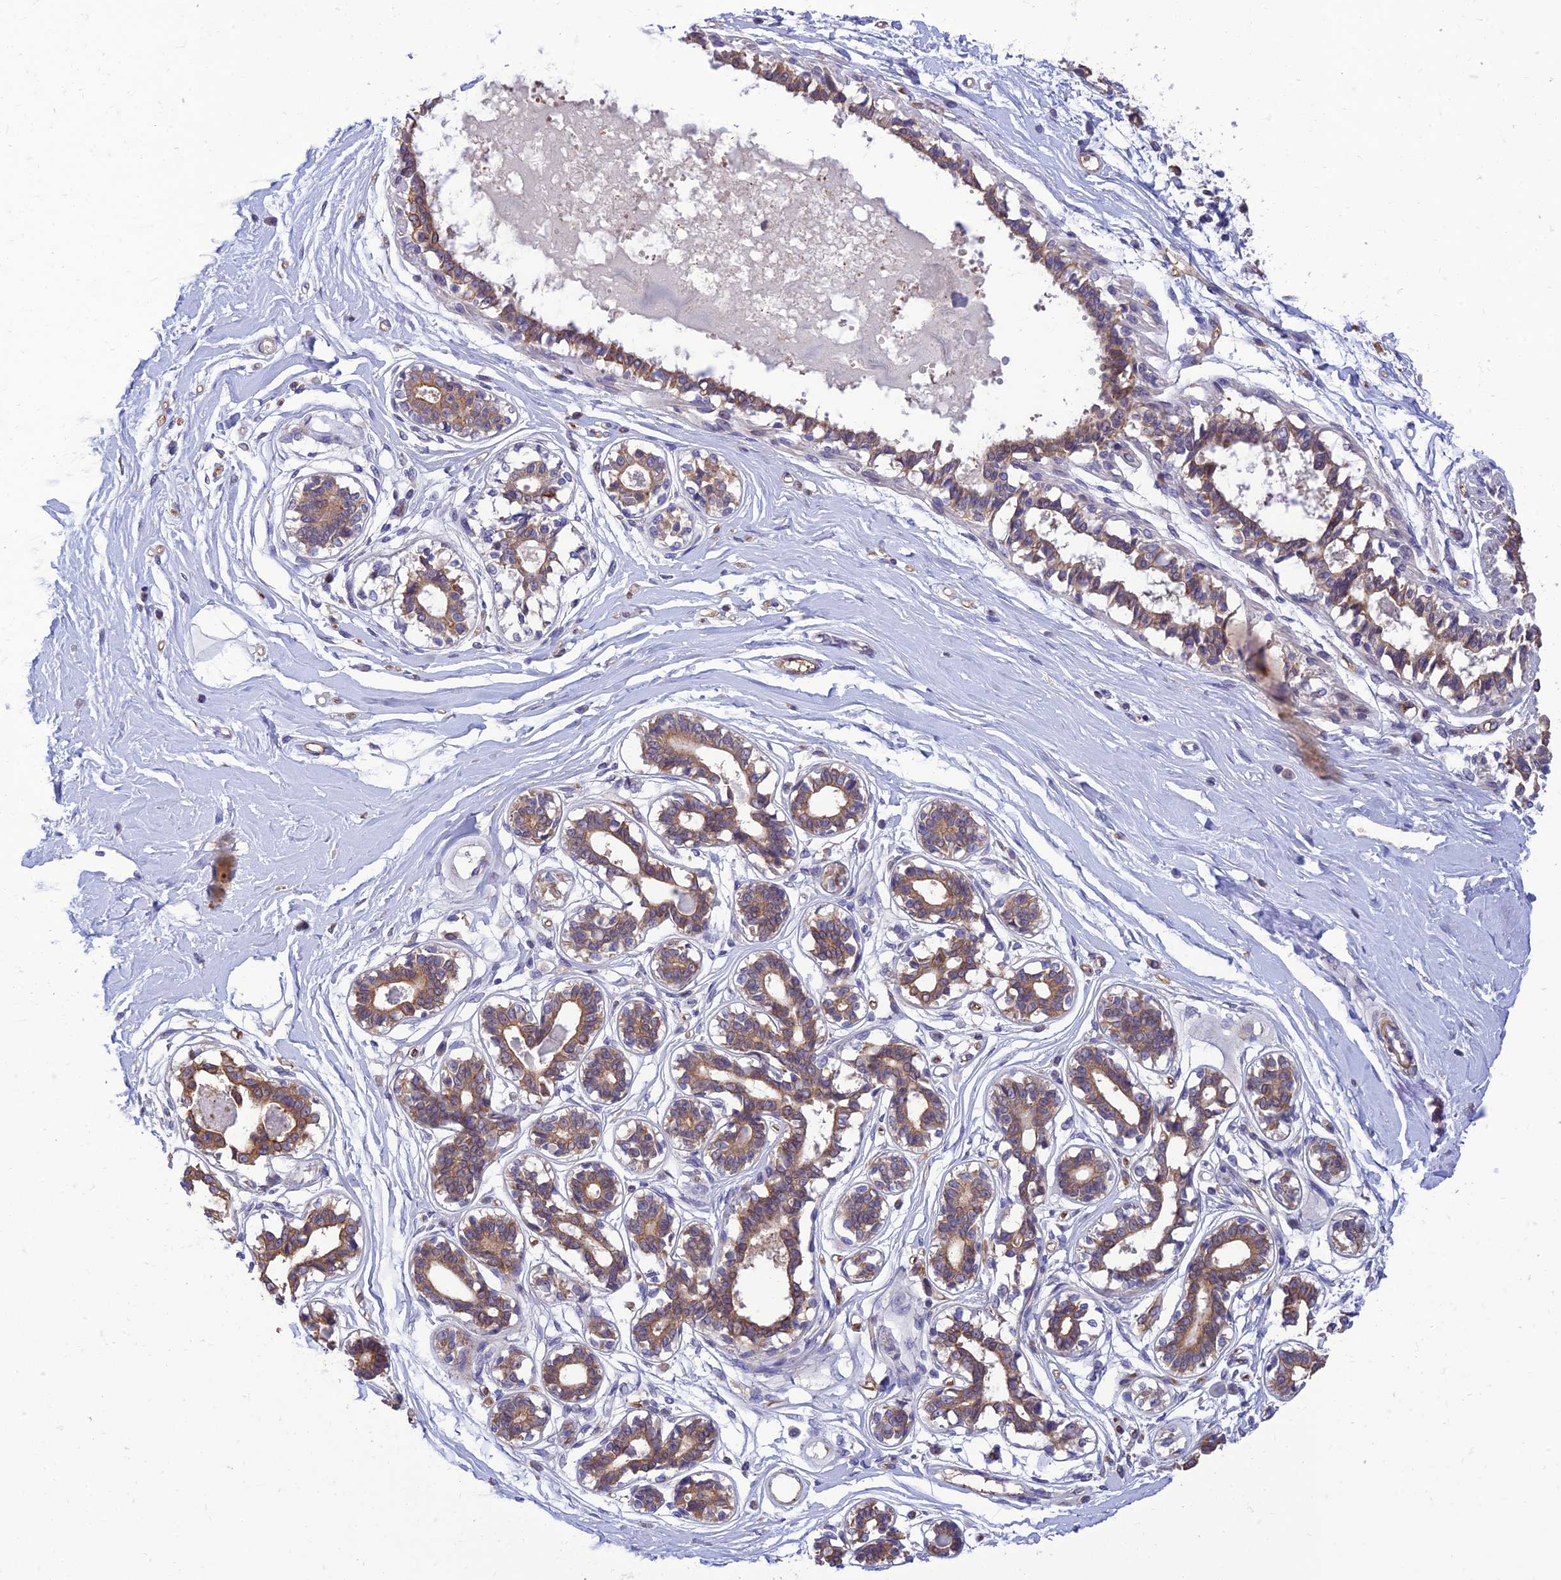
{"staining": {"intensity": "negative", "quantity": "none", "location": "none"}, "tissue": "breast", "cell_type": "Adipocytes", "image_type": "normal", "snomed": [{"axis": "morphology", "description": "Normal tissue, NOS"}, {"axis": "topography", "description": "Breast"}], "caption": "This is a histopathology image of immunohistochemistry (IHC) staining of normal breast, which shows no positivity in adipocytes. (DAB (3,3'-diaminobenzidine) immunohistochemistry visualized using brightfield microscopy, high magnification).", "gene": "IRAK3", "patient": {"sex": "female", "age": 45}}